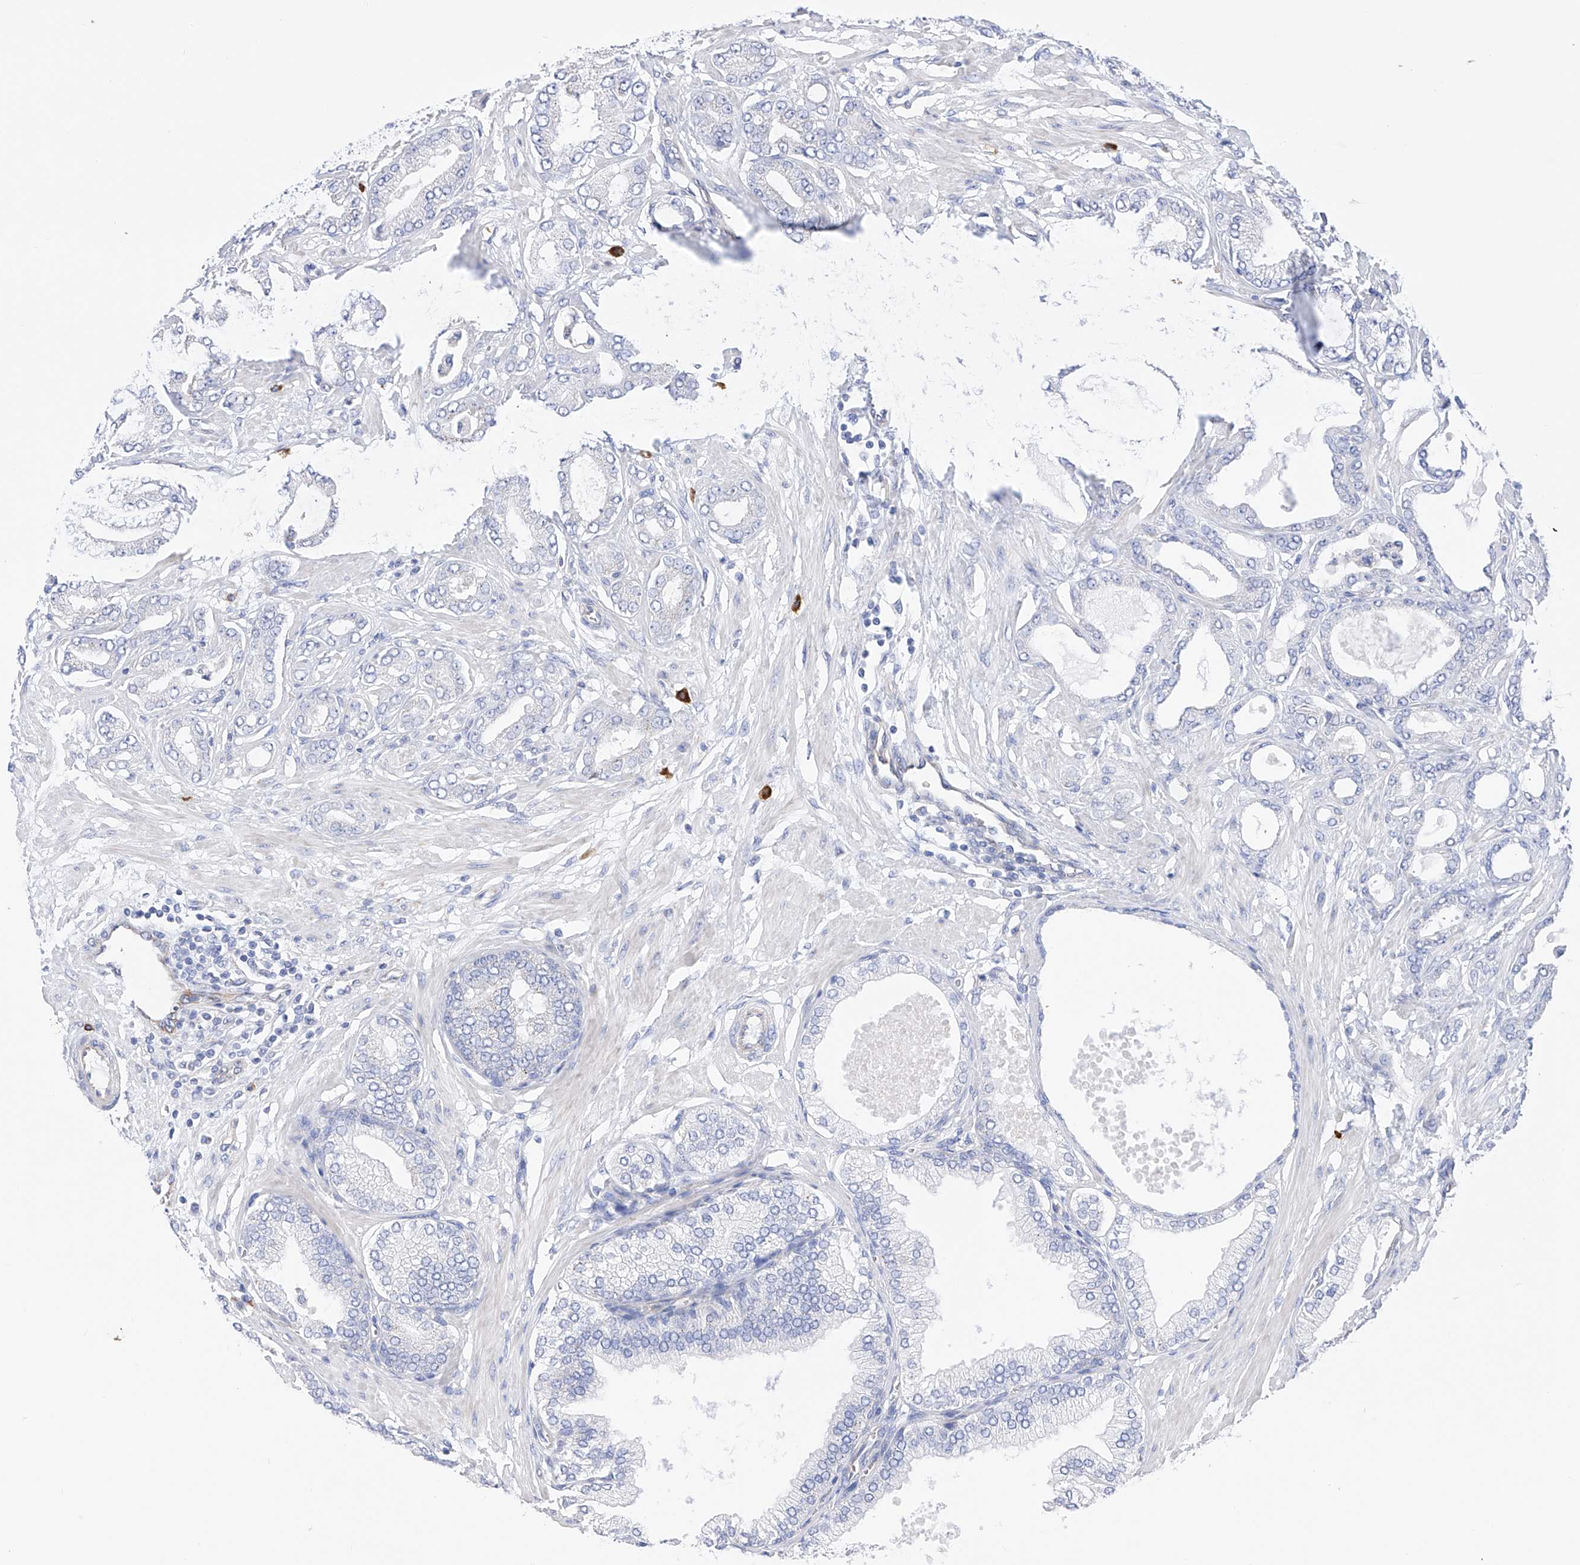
{"staining": {"intensity": "negative", "quantity": "none", "location": "none"}, "tissue": "prostate cancer", "cell_type": "Tumor cells", "image_type": "cancer", "snomed": [{"axis": "morphology", "description": "Adenocarcinoma, Low grade"}, {"axis": "topography", "description": "Prostate"}], "caption": "Protein analysis of prostate cancer exhibits no significant positivity in tumor cells.", "gene": "FLG", "patient": {"sex": "male", "age": 63}}